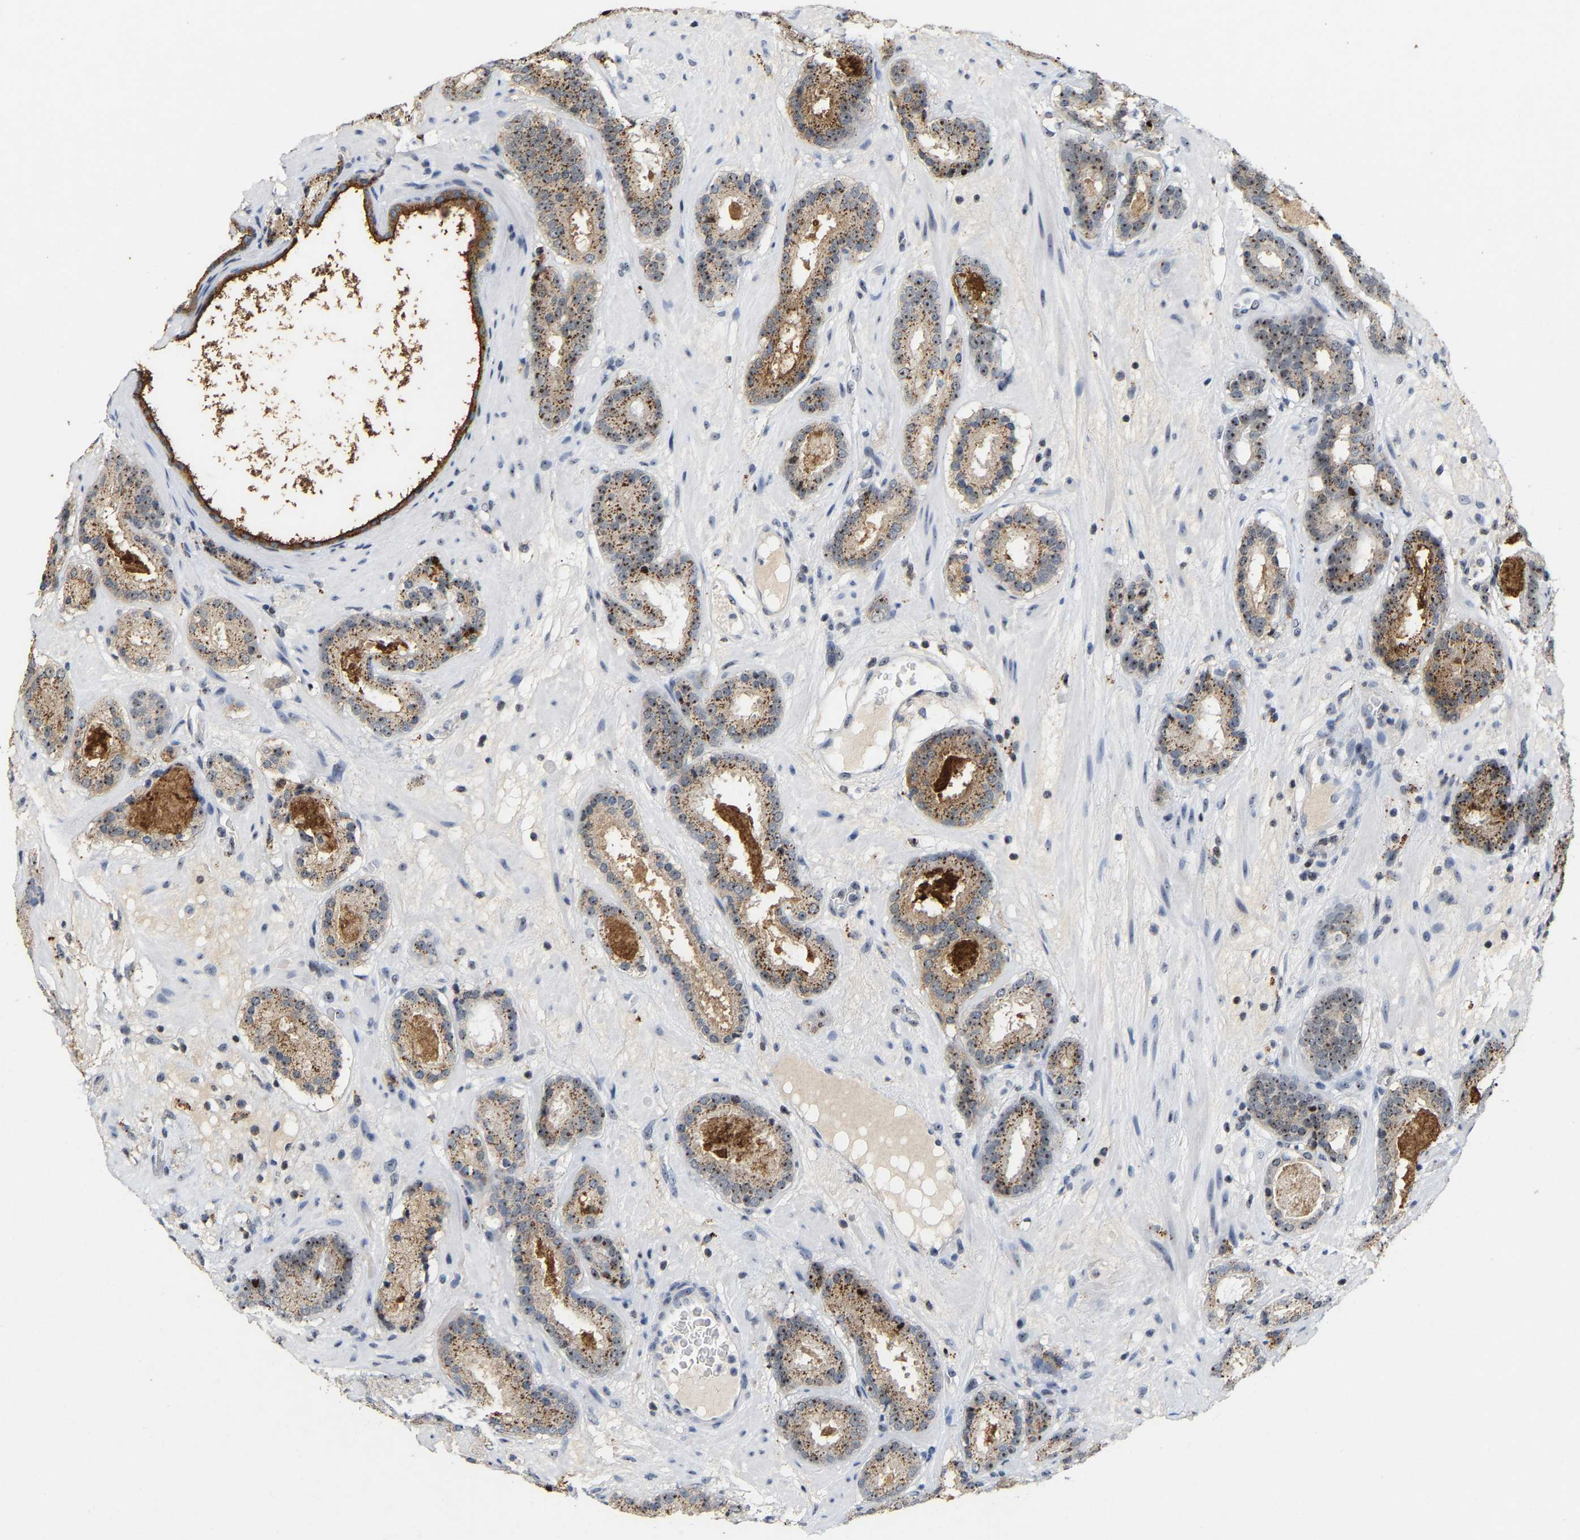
{"staining": {"intensity": "moderate", "quantity": "25%-75%", "location": "cytoplasmic/membranous,nuclear"}, "tissue": "prostate cancer", "cell_type": "Tumor cells", "image_type": "cancer", "snomed": [{"axis": "morphology", "description": "Adenocarcinoma, Low grade"}, {"axis": "topography", "description": "Prostate"}], "caption": "Immunohistochemistry photomicrograph of human prostate low-grade adenocarcinoma stained for a protein (brown), which reveals medium levels of moderate cytoplasmic/membranous and nuclear expression in approximately 25%-75% of tumor cells.", "gene": "NOP58", "patient": {"sex": "male", "age": 69}}